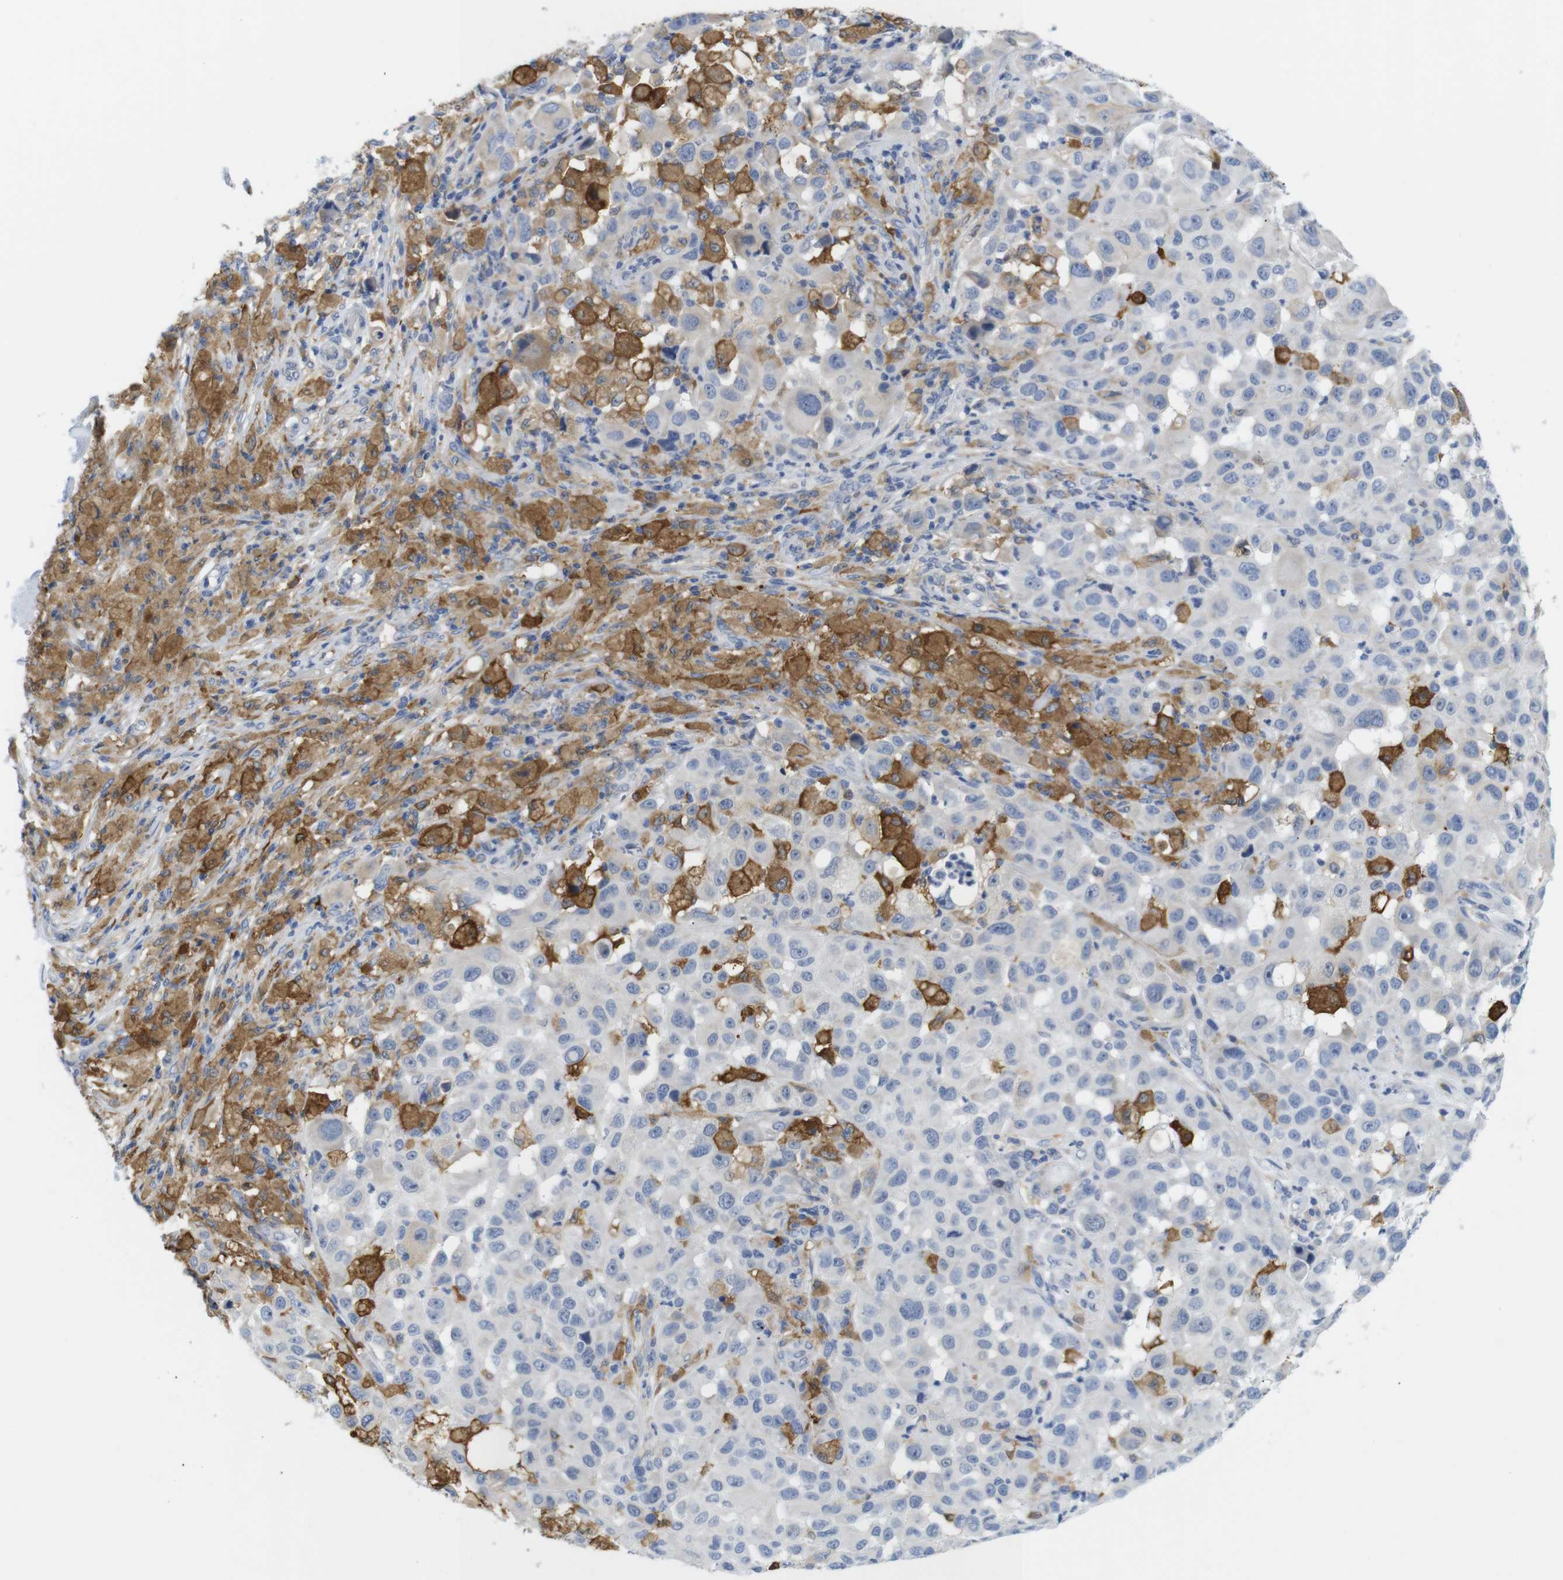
{"staining": {"intensity": "moderate", "quantity": "<25%", "location": "cytoplasmic/membranous"}, "tissue": "melanoma", "cell_type": "Tumor cells", "image_type": "cancer", "snomed": [{"axis": "morphology", "description": "Malignant melanoma, NOS"}, {"axis": "topography", "description": "Skin"}], "caption": "Immunohistochemical staining of human melanoma demonstrates low levels of moderate cytoplasmic/membranous protein expression in approximately <25% of tumor cells.", "gene": "NEBL", "patient": {"sex": "male", "age": 96}}